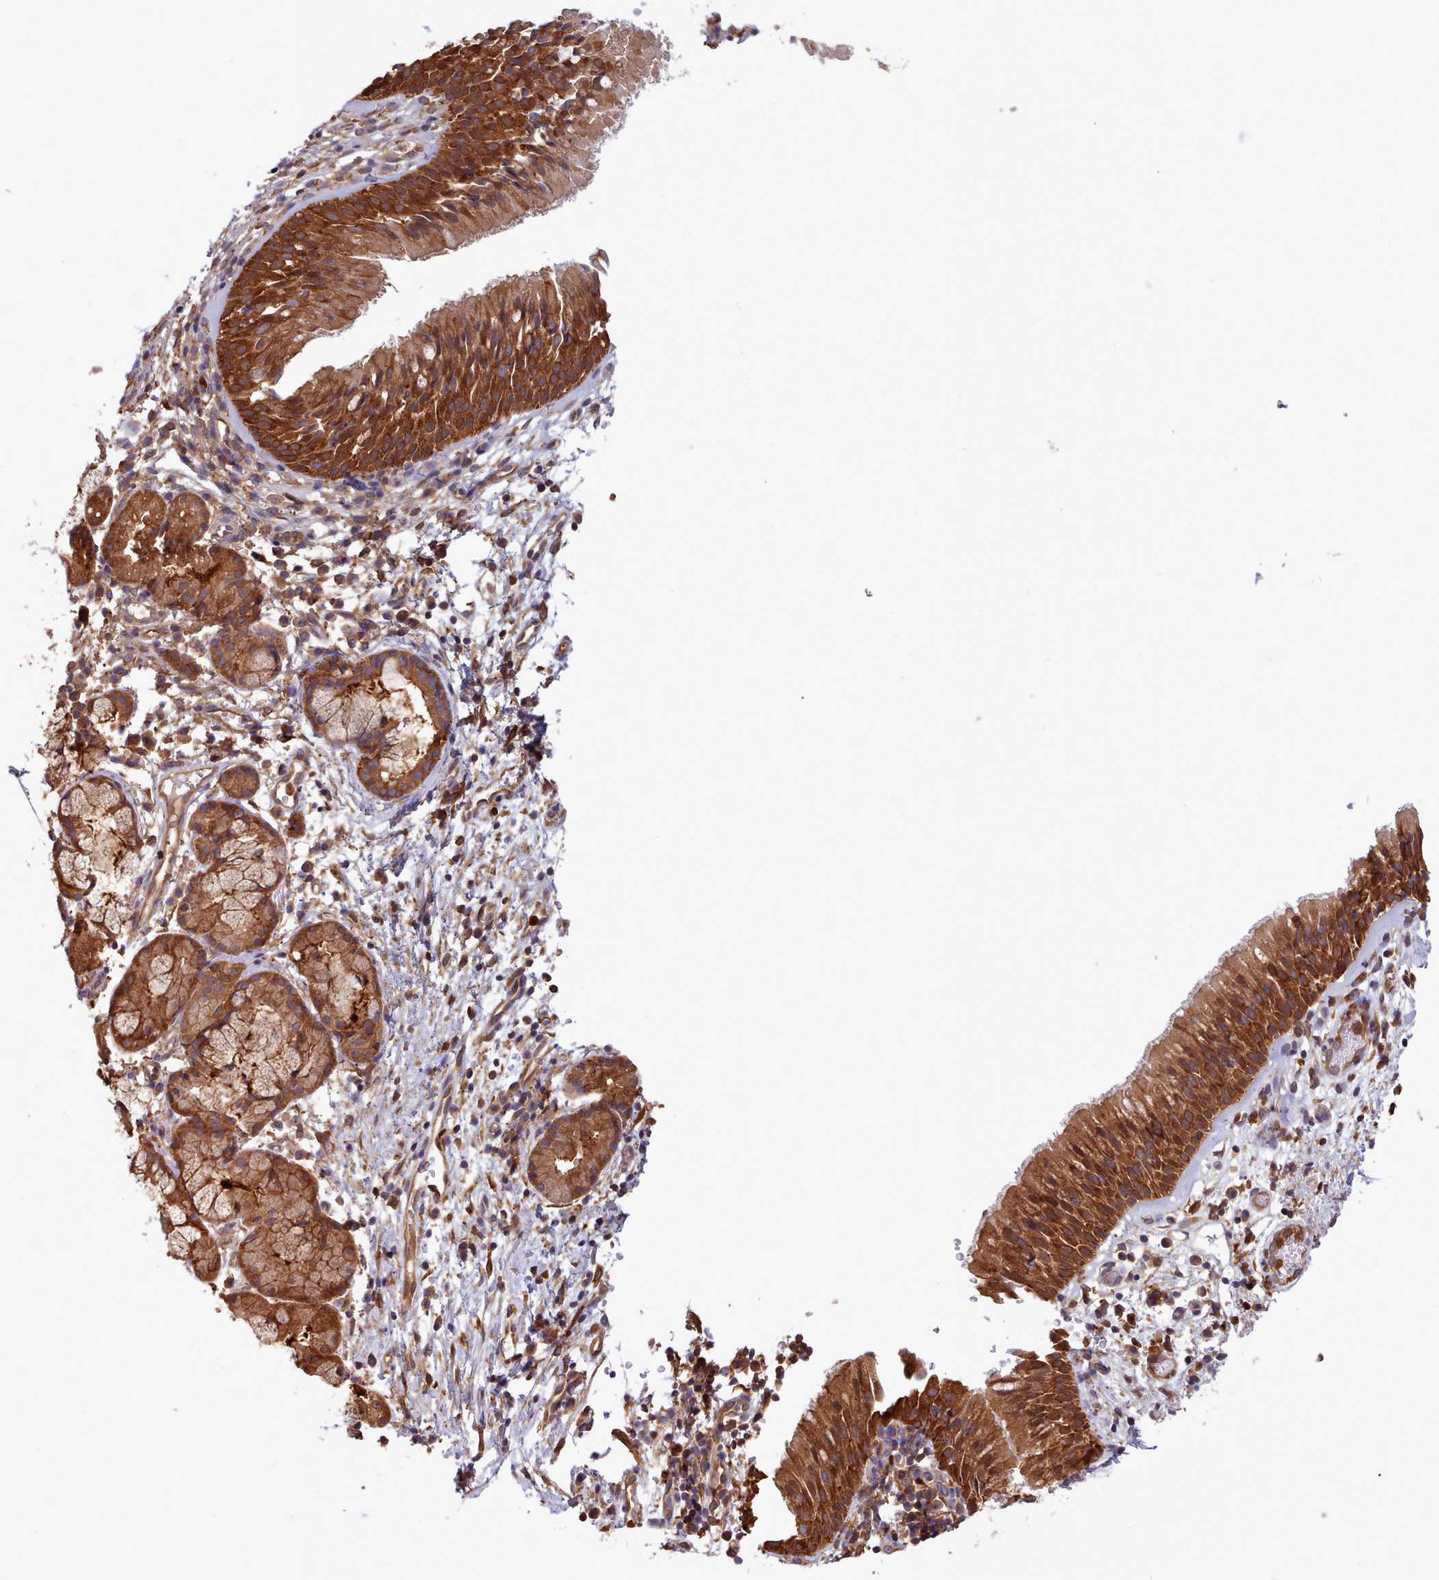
{"staining": {"intensity": "strong", "quantity": ">75%", "location": "cytoplasmic/membranous"}, "tissue": "nasopharynx", "cell_type": "Respiratory epithelial cells", "image_type": "normal", "snomed": [{"axis": "morphology", "description": "Normal tissue, NOS"}, {"axis": "topography", "description": "Nasopharynx"}], "caption": "Immunohistochemical staining of unremarkable nasopharynx demonstrates strong cytoplasmic/membranous protein positivity in approximately >75% of respiratory epithelial cells. (Brightfield microscopy of DAB IHC at high magnification).", "gene": "SLC4A9", "patient": {"sex": "male", "age": 65}}